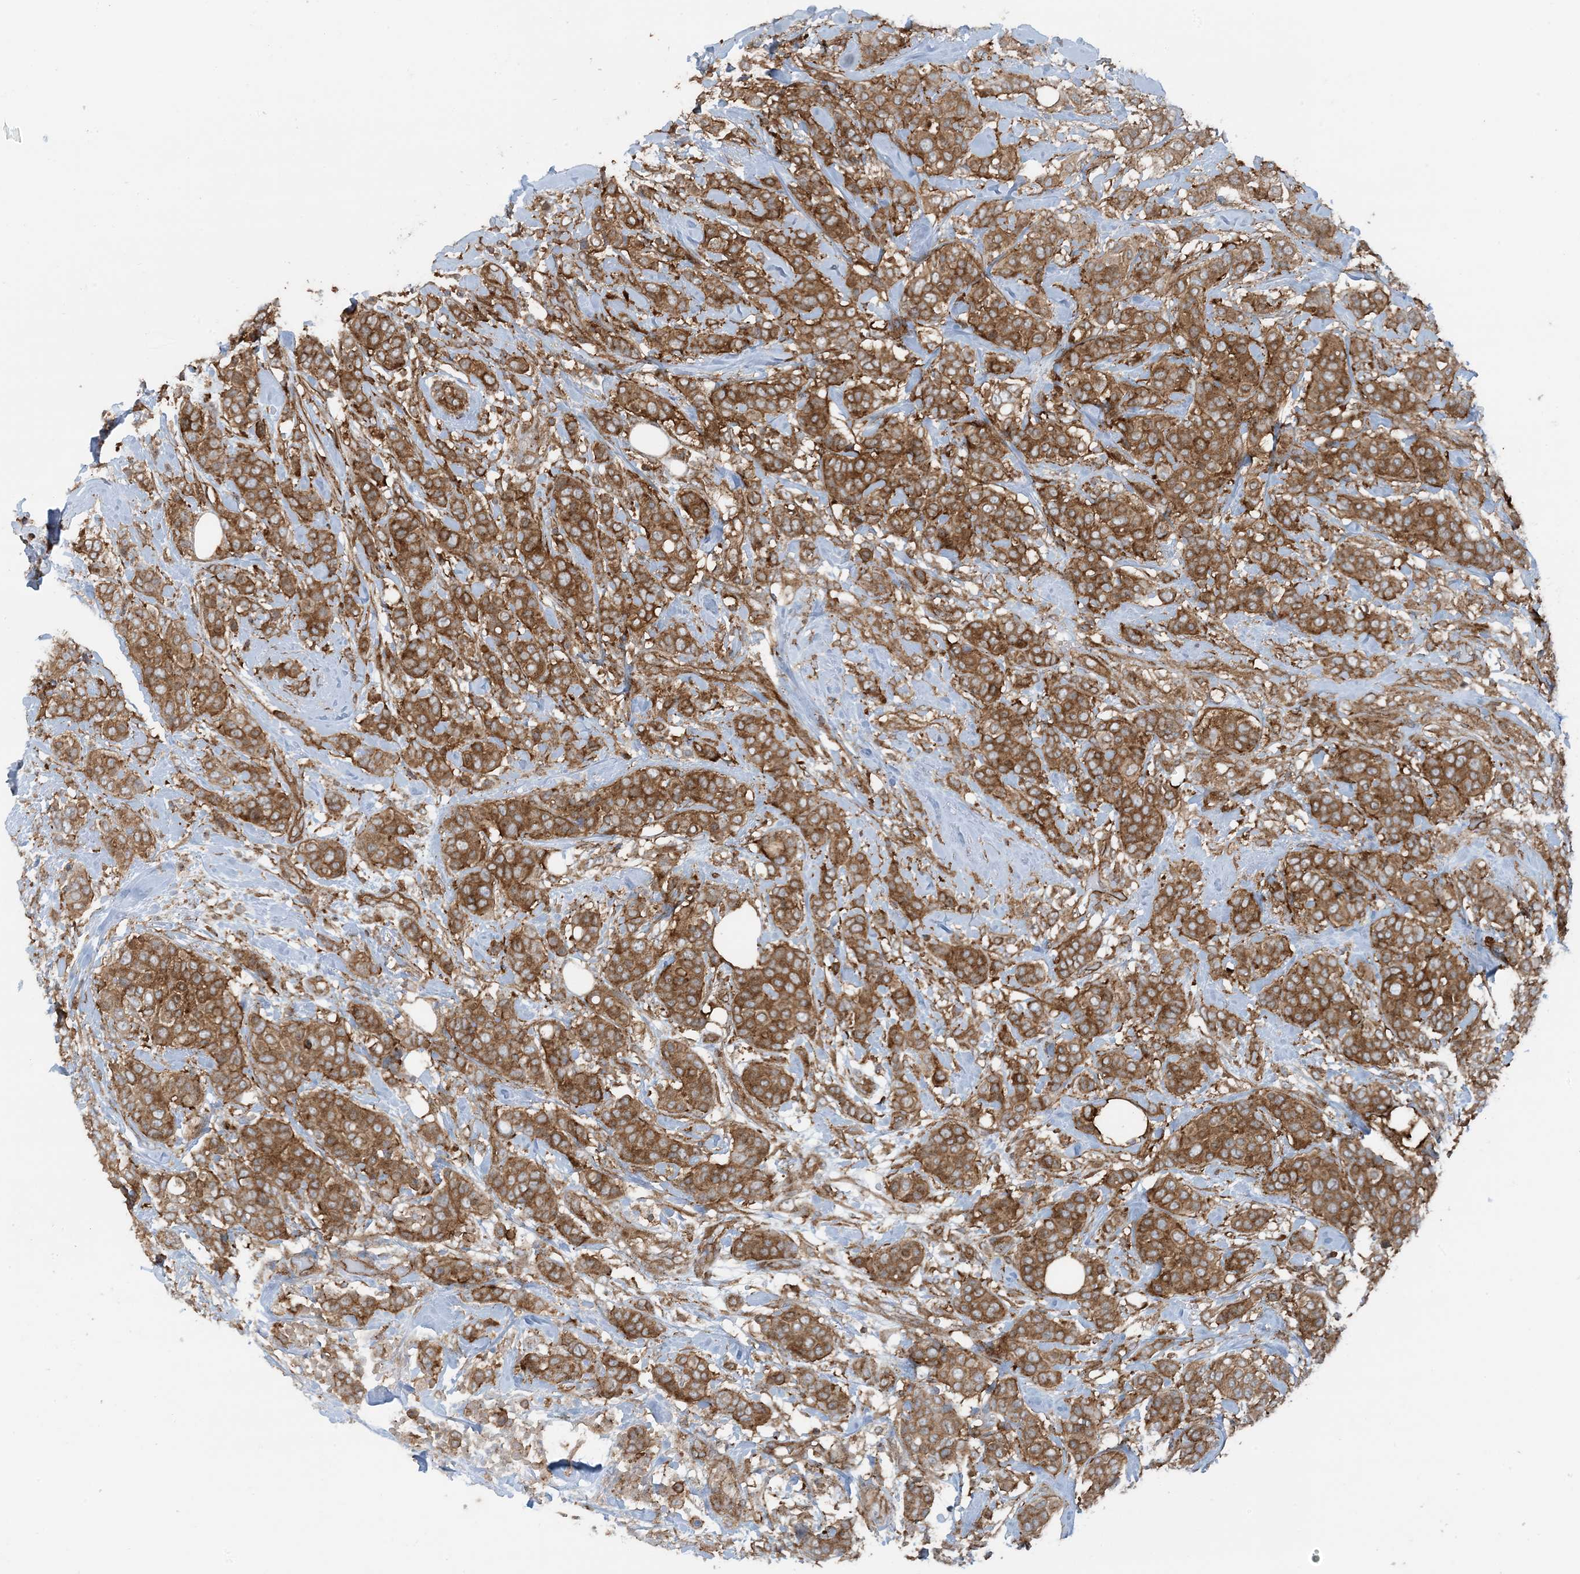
{"staining": {"intensity": "moderate", "quantity": ">75%", "location": "cytoplasmic/membranous"}, "tissue": "breast cancer", "cell_type": "Tumor cells", "image_type": "cancer", "snomed": [{"axis": "morphology", "description": "Lobular carcinoma"}, {"axis": "topography", "description": "Breast"}], "caption": "Breast cancer (lobular carcinoma) stained for a protein shows moderate cytoplasmic/membranous positivity in tumor cells.", "gene": "STAM2", "patient": {"sex": "female", "age": 51}}